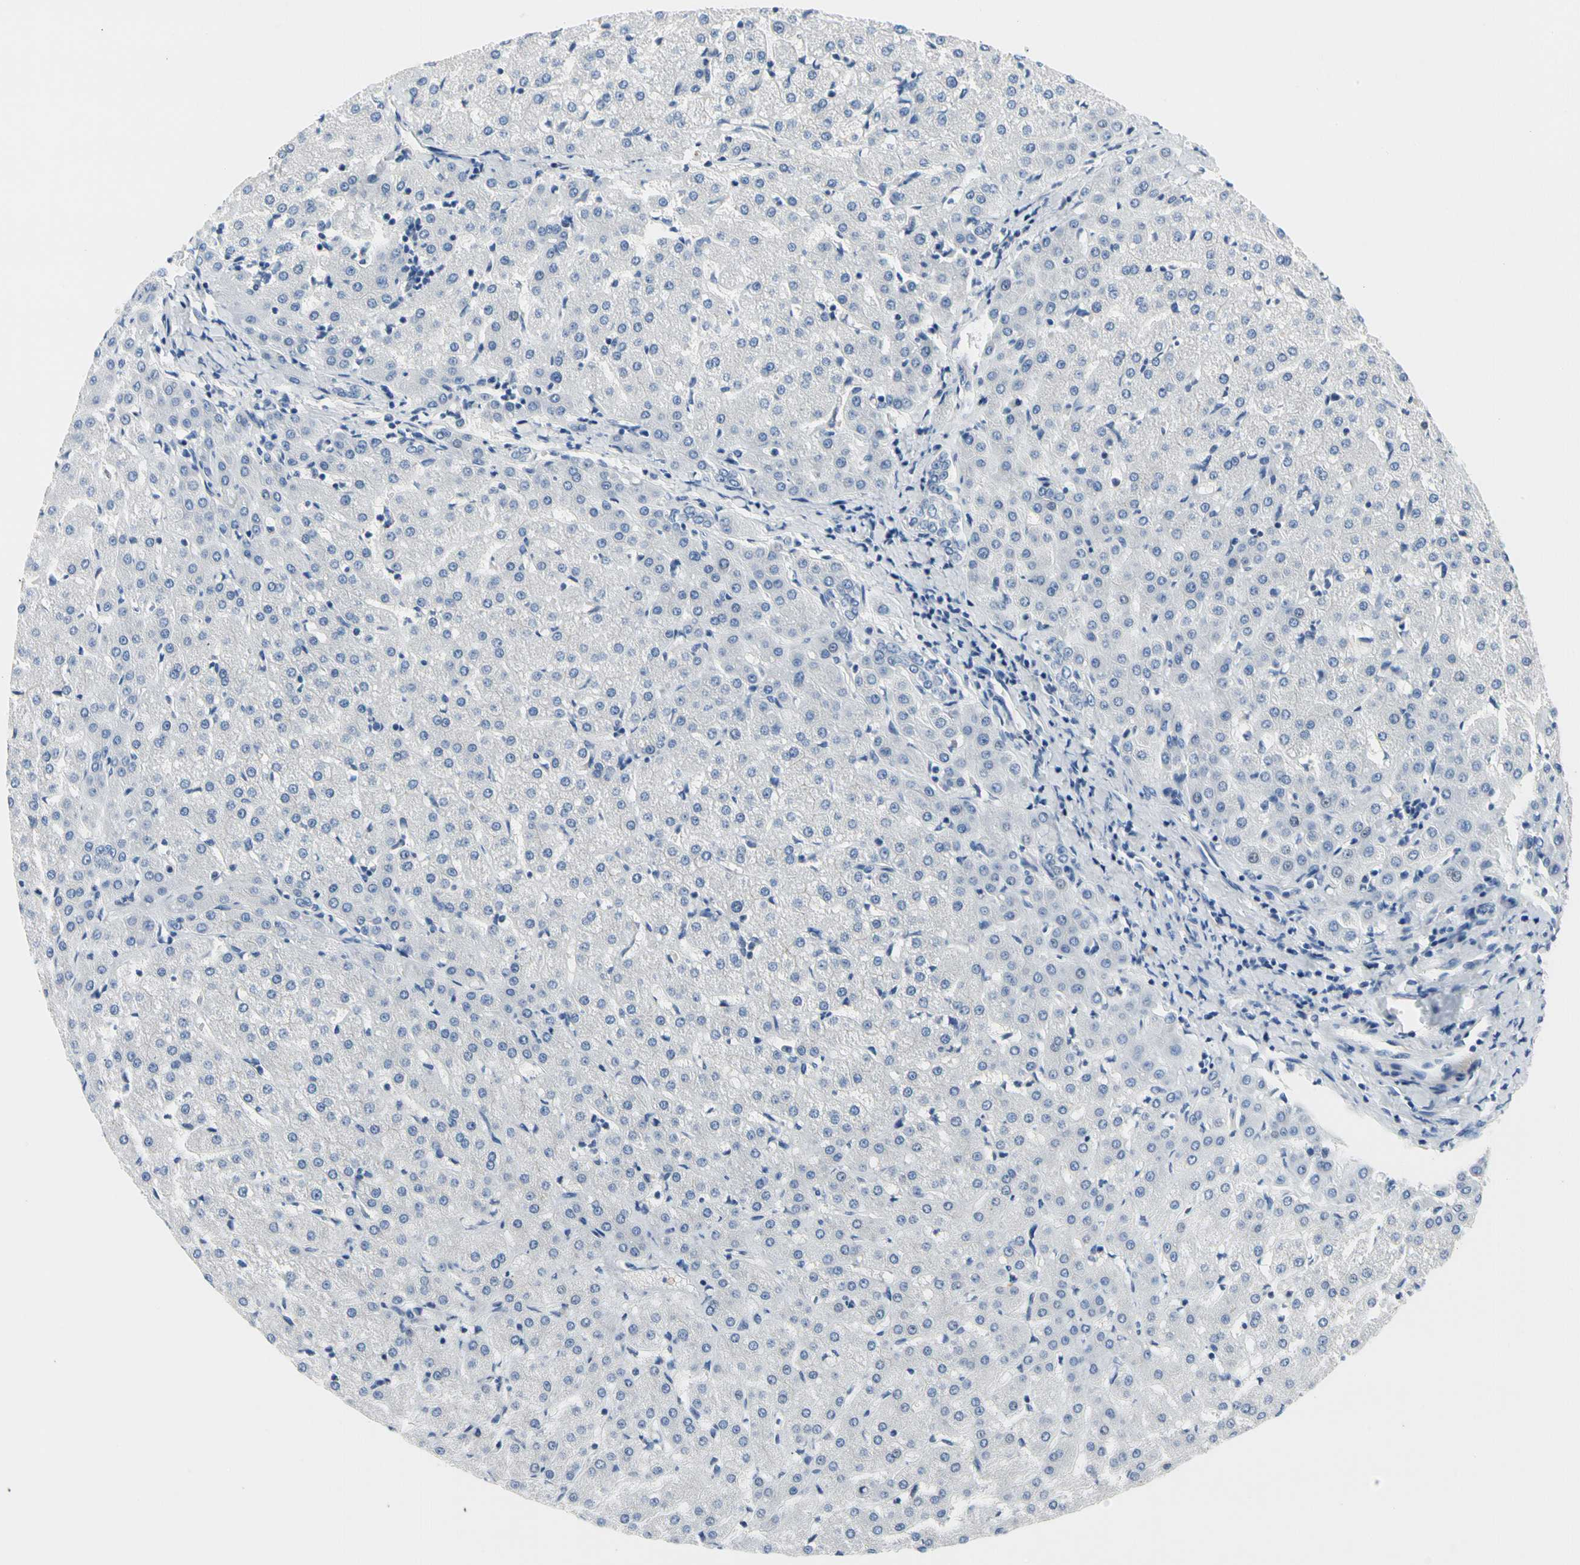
{"staining": {"intensity": "negative", "quantity": "none", "location": "none"}, "tissue": "liver", "cell_type": "Cholangiocytes", "image_type": "normal", "snomed": [{"axis": "morphology", "description": "Normal tissue, NOS"}, {"axis": "topography", "description": "Liver"}], "caption": "Immunohistochemical staining of unremarkable human liver displays no significant expression in cholangiocytes.", "gene": "MARK1", "patient": {"sex": "female", "age": 27}}